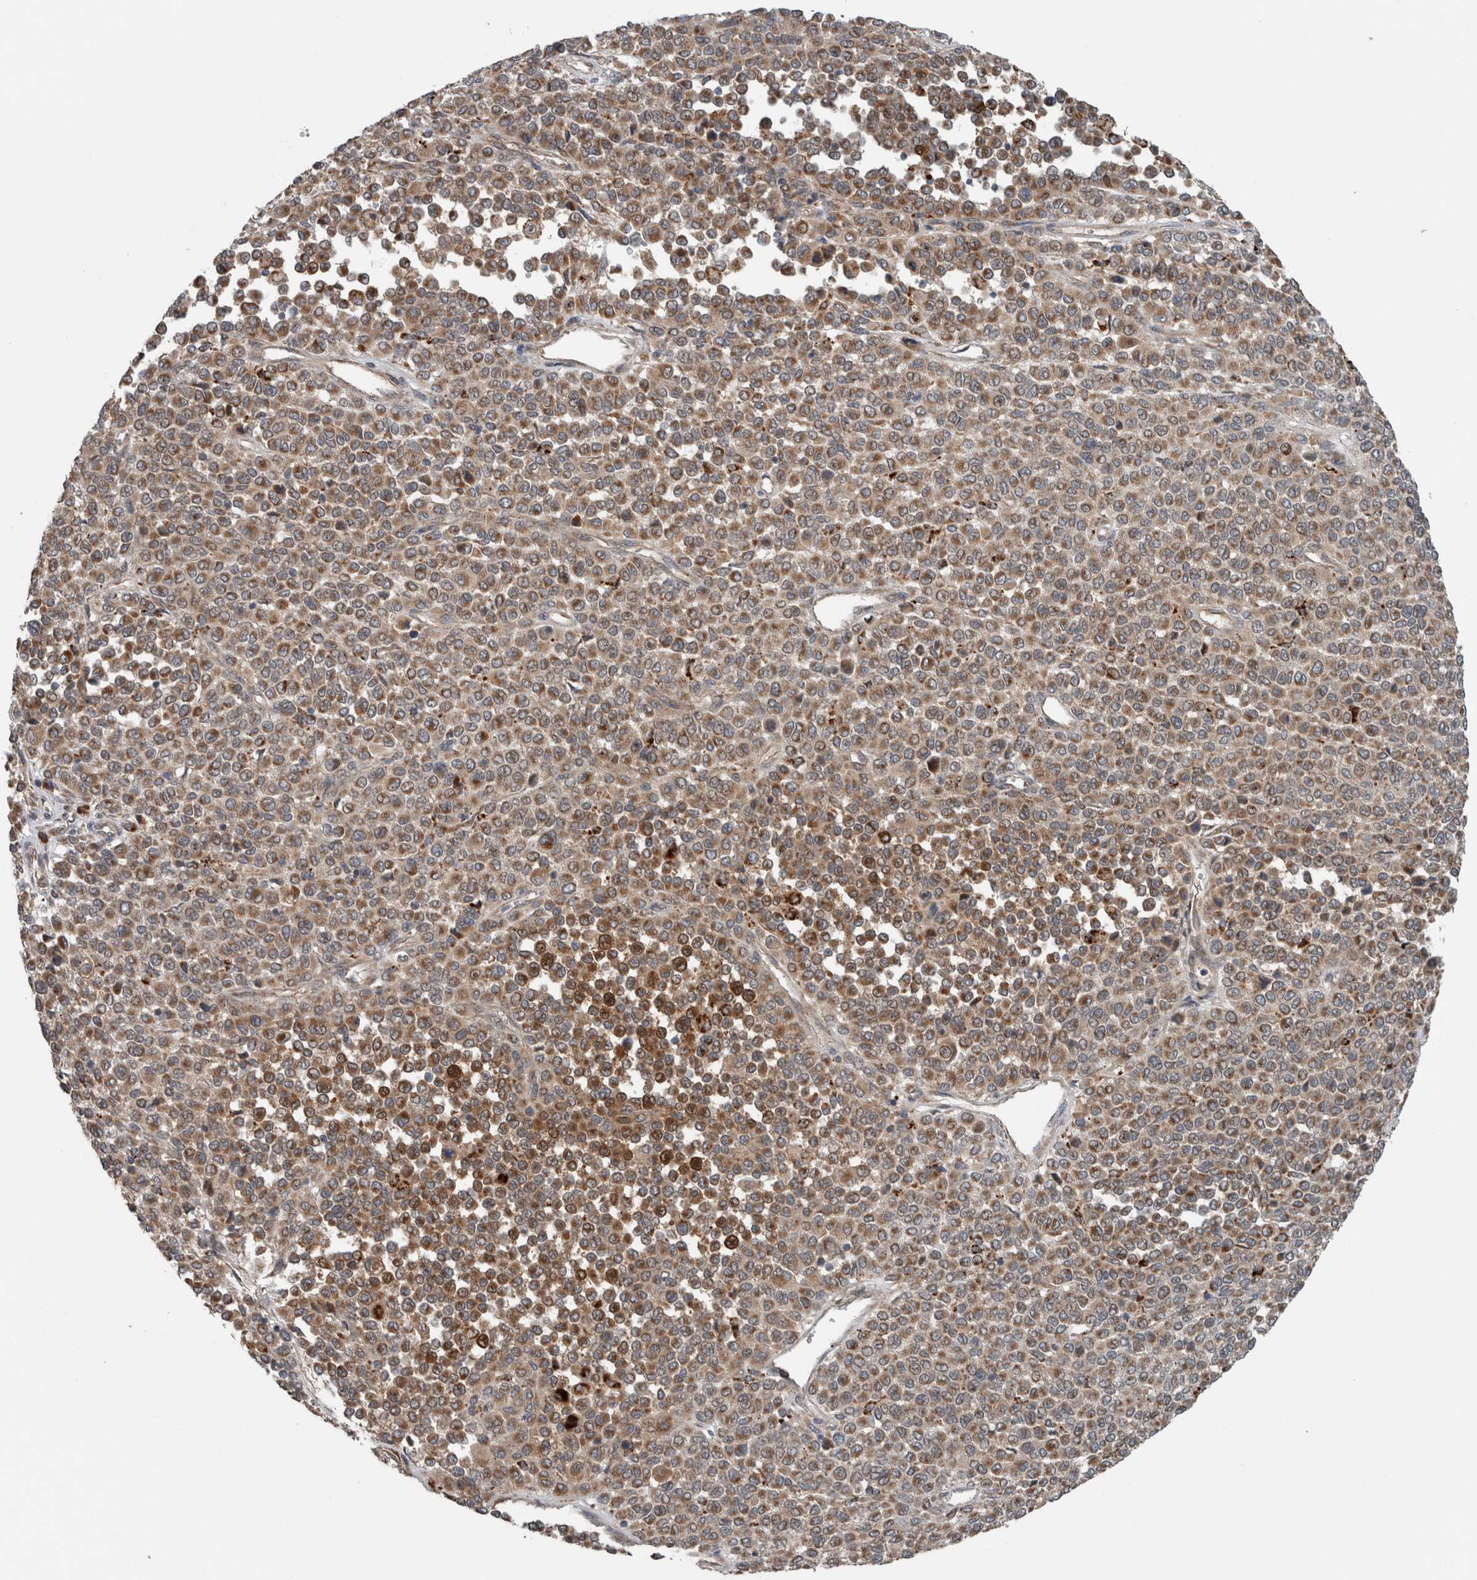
{"staining": {"intensity": "moderate", "quantity": ">75%", "location": "cytoplasmic/membranous"}, "tissue": "melanoma", "cell_type": "Tumor cells", "image_type": "cancer", "snomed": [{"axis": "morphology", "description": "Malignant melanoma, Metastatic site"}, {"axis": "topography", "description": "Pancreas"}], "caption": "Immunohistochemical staining of human melanoma reveals medium levels of moderate cytoplasmic/membranous staining in approximately >75% of tumor cells.", "gene": "GBA2", "patient": {"sex": "female", "age": 30}}